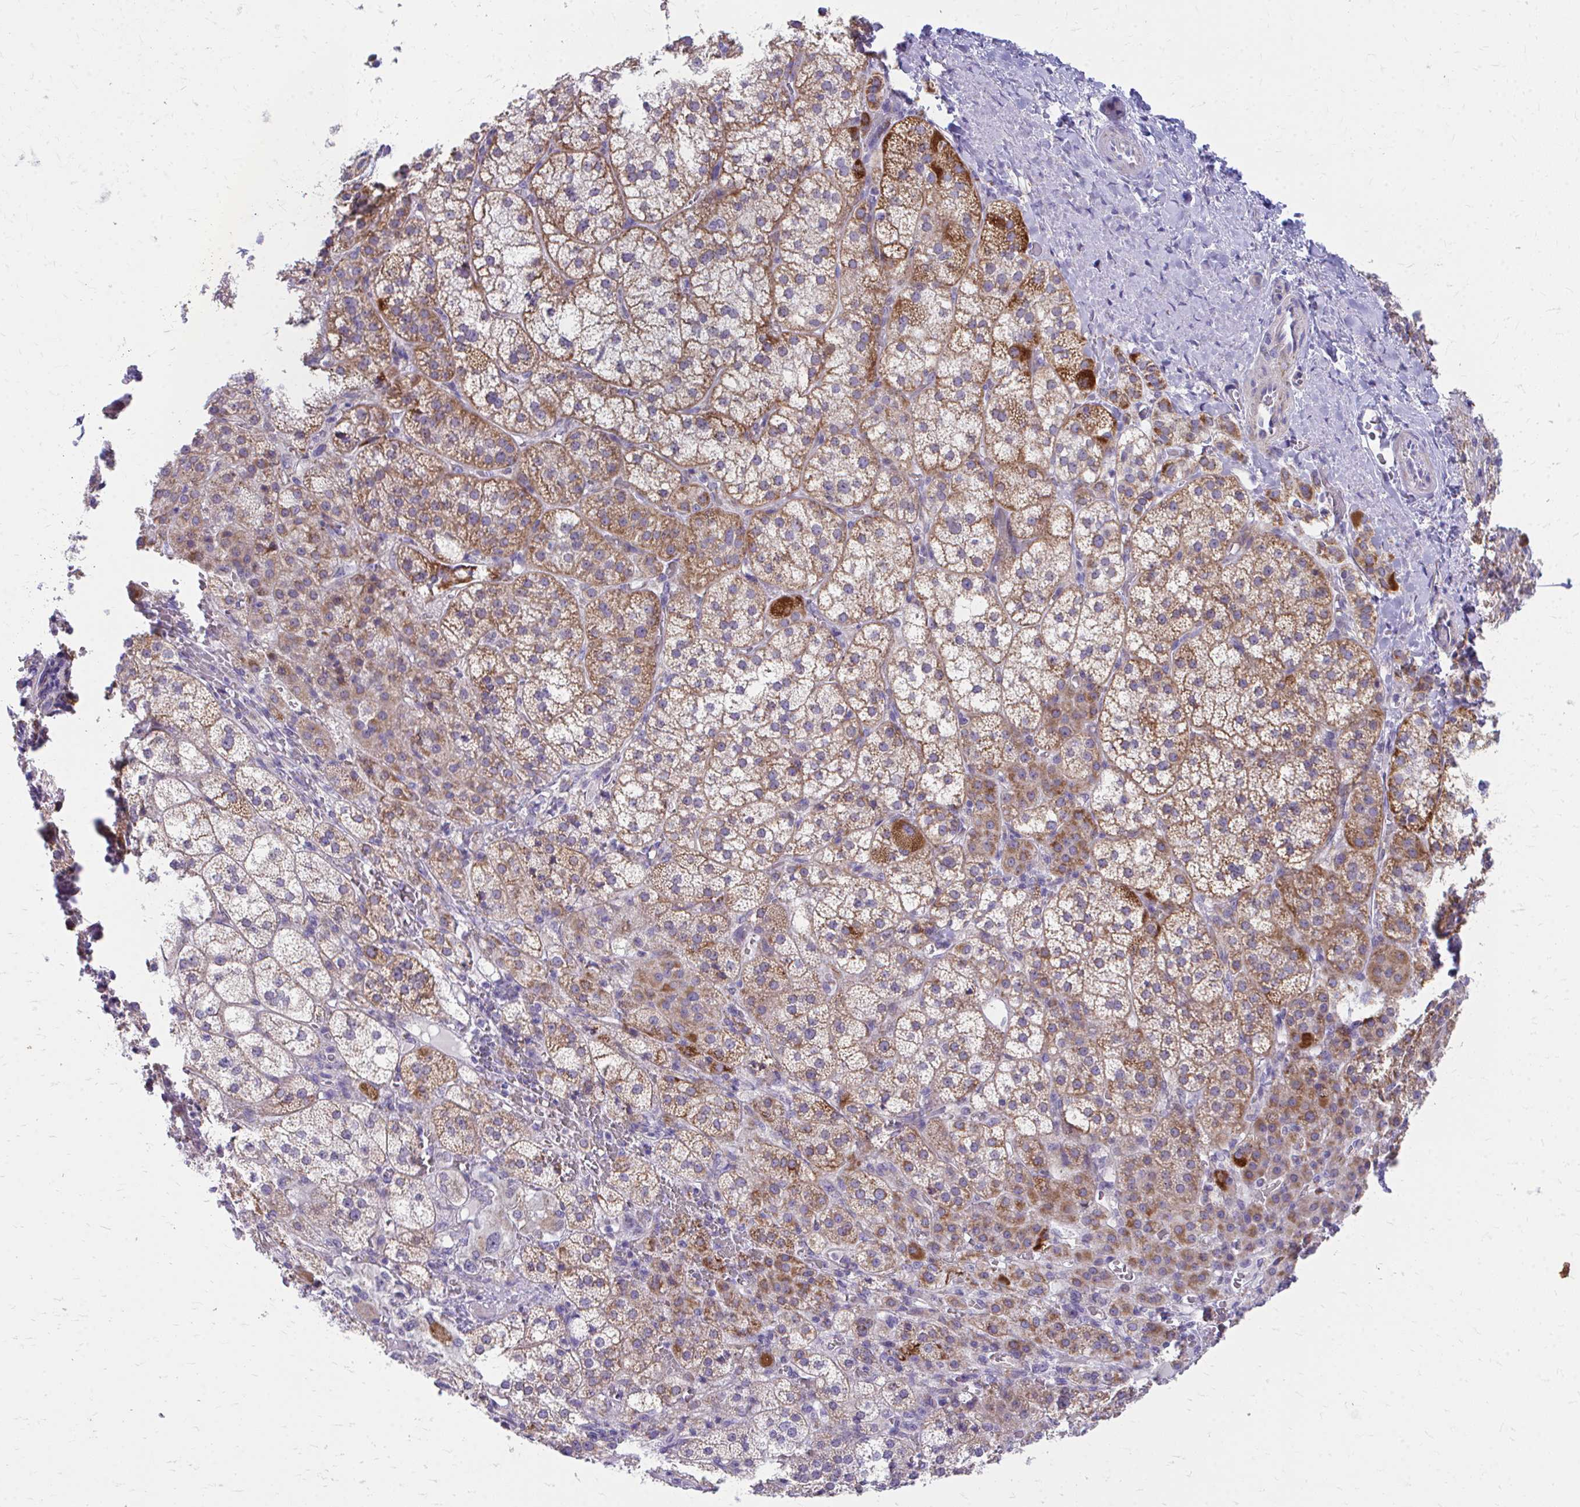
{"staining": {"intensity": "moderate", "quantity": ">75%", "location": "cytoplasmic/membranous"}, "tissue": "adrenal gland", "cell_type": "Glandular cells", "image_type": "normal", "snomed": [{"axis": "morphology", "description": "Normal tissue, NOS"}, {"axis": "topography", "description": "Adrenal gland"}], "caption": "Immunohistochemistry (IHC) photomicrograph of unremarkable human adrenal gland stained for a protein (brown), which reveals medium levels of moderate cytoplasmic/membranous positivity in approximately >75% of glandular cells.", "gene": "MRPL19", "patient": {"sex": "female", "age": 60}}